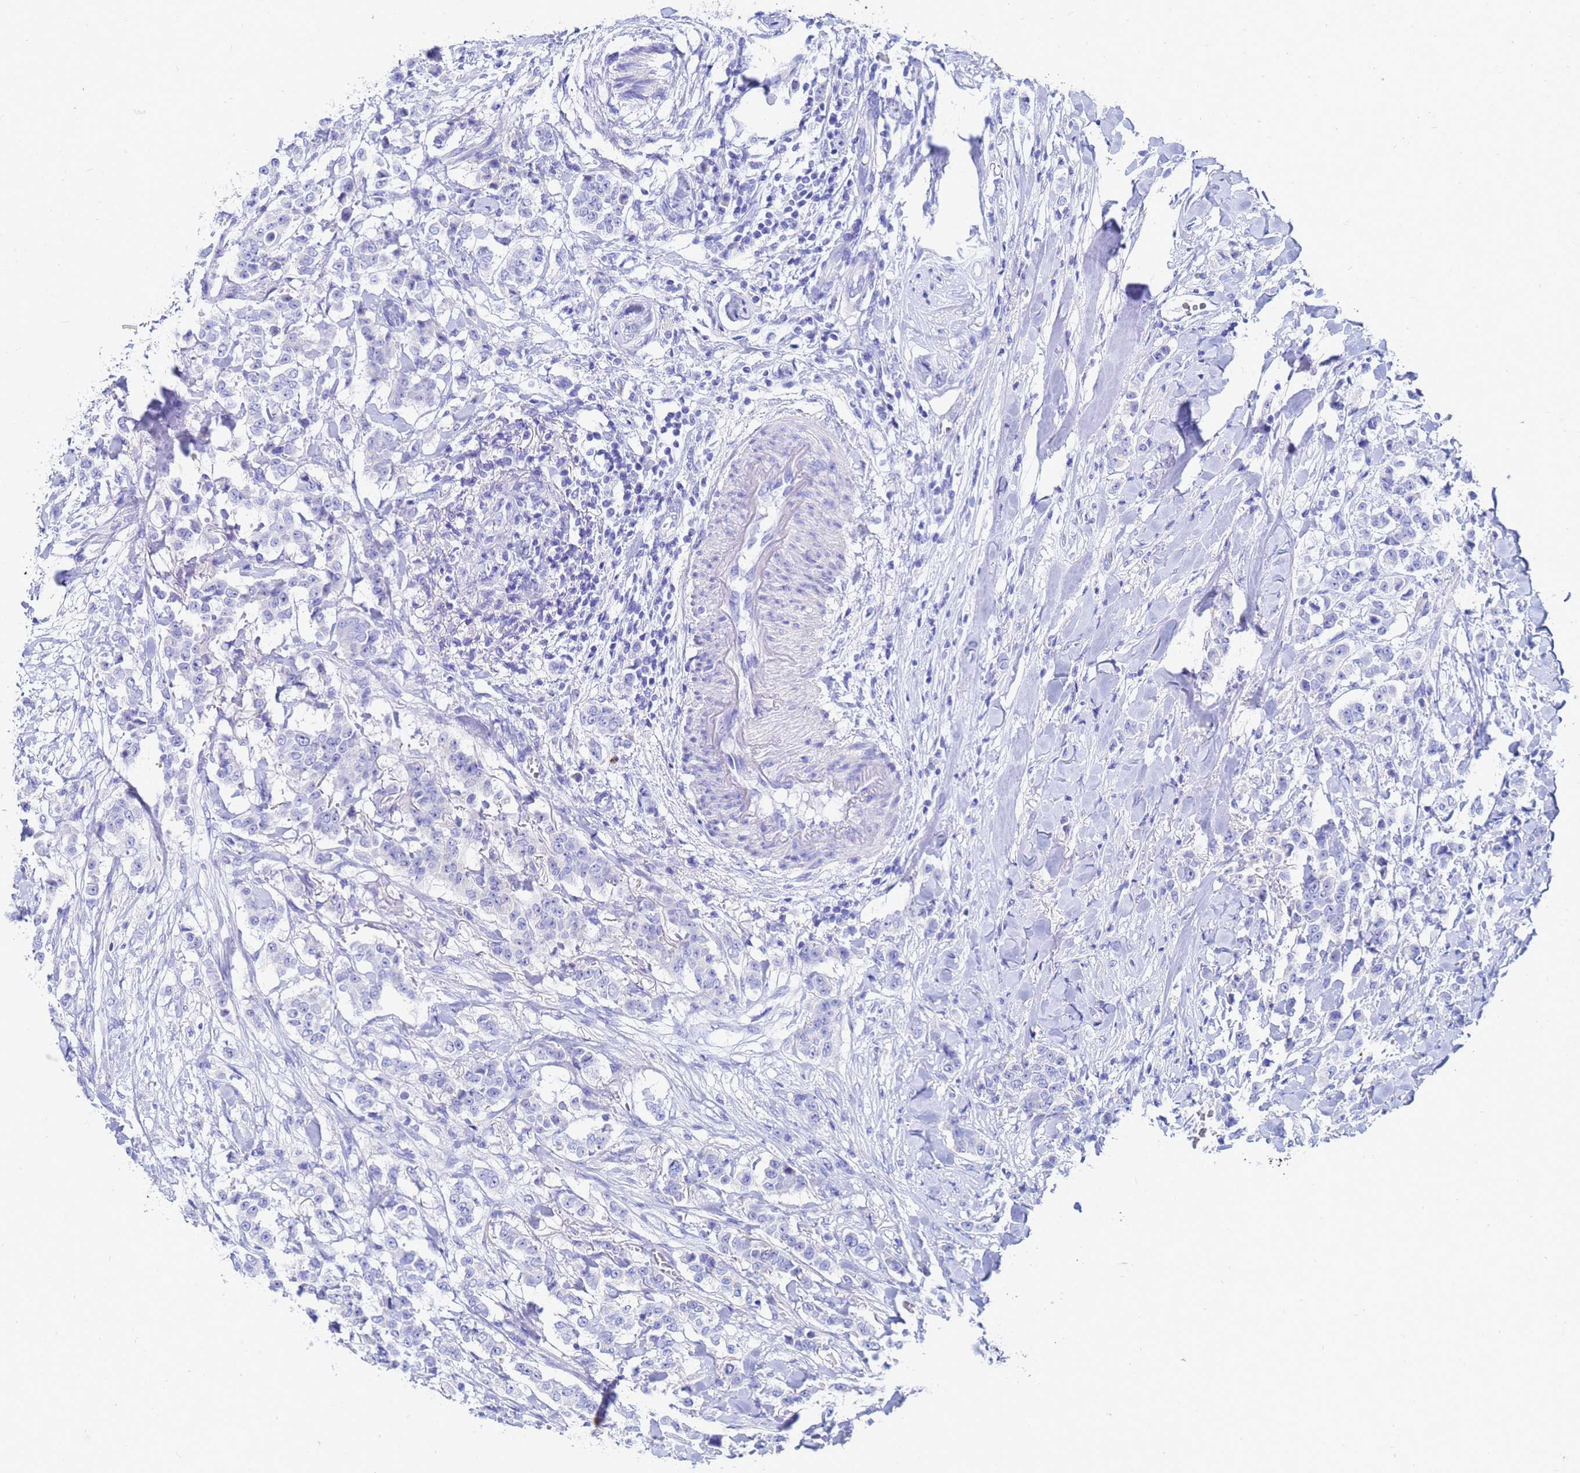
{"staining": {"intensity": "negative", "quantity": "none", "location": "none"}, "tissue": "breast cancer", "cell_type": "Tumor cells", "image_type": "cancer", "snomed": [{"axis": "morphology", "description": "Duct carcinoma"}, {"axis": "topography", "description": "Breast"}], "caption": "The micrograph shows no significant positivity in tumor cells of breast cancer.", "gene": "C2orf72", "patient": {"sex": "female", "age": 40}}